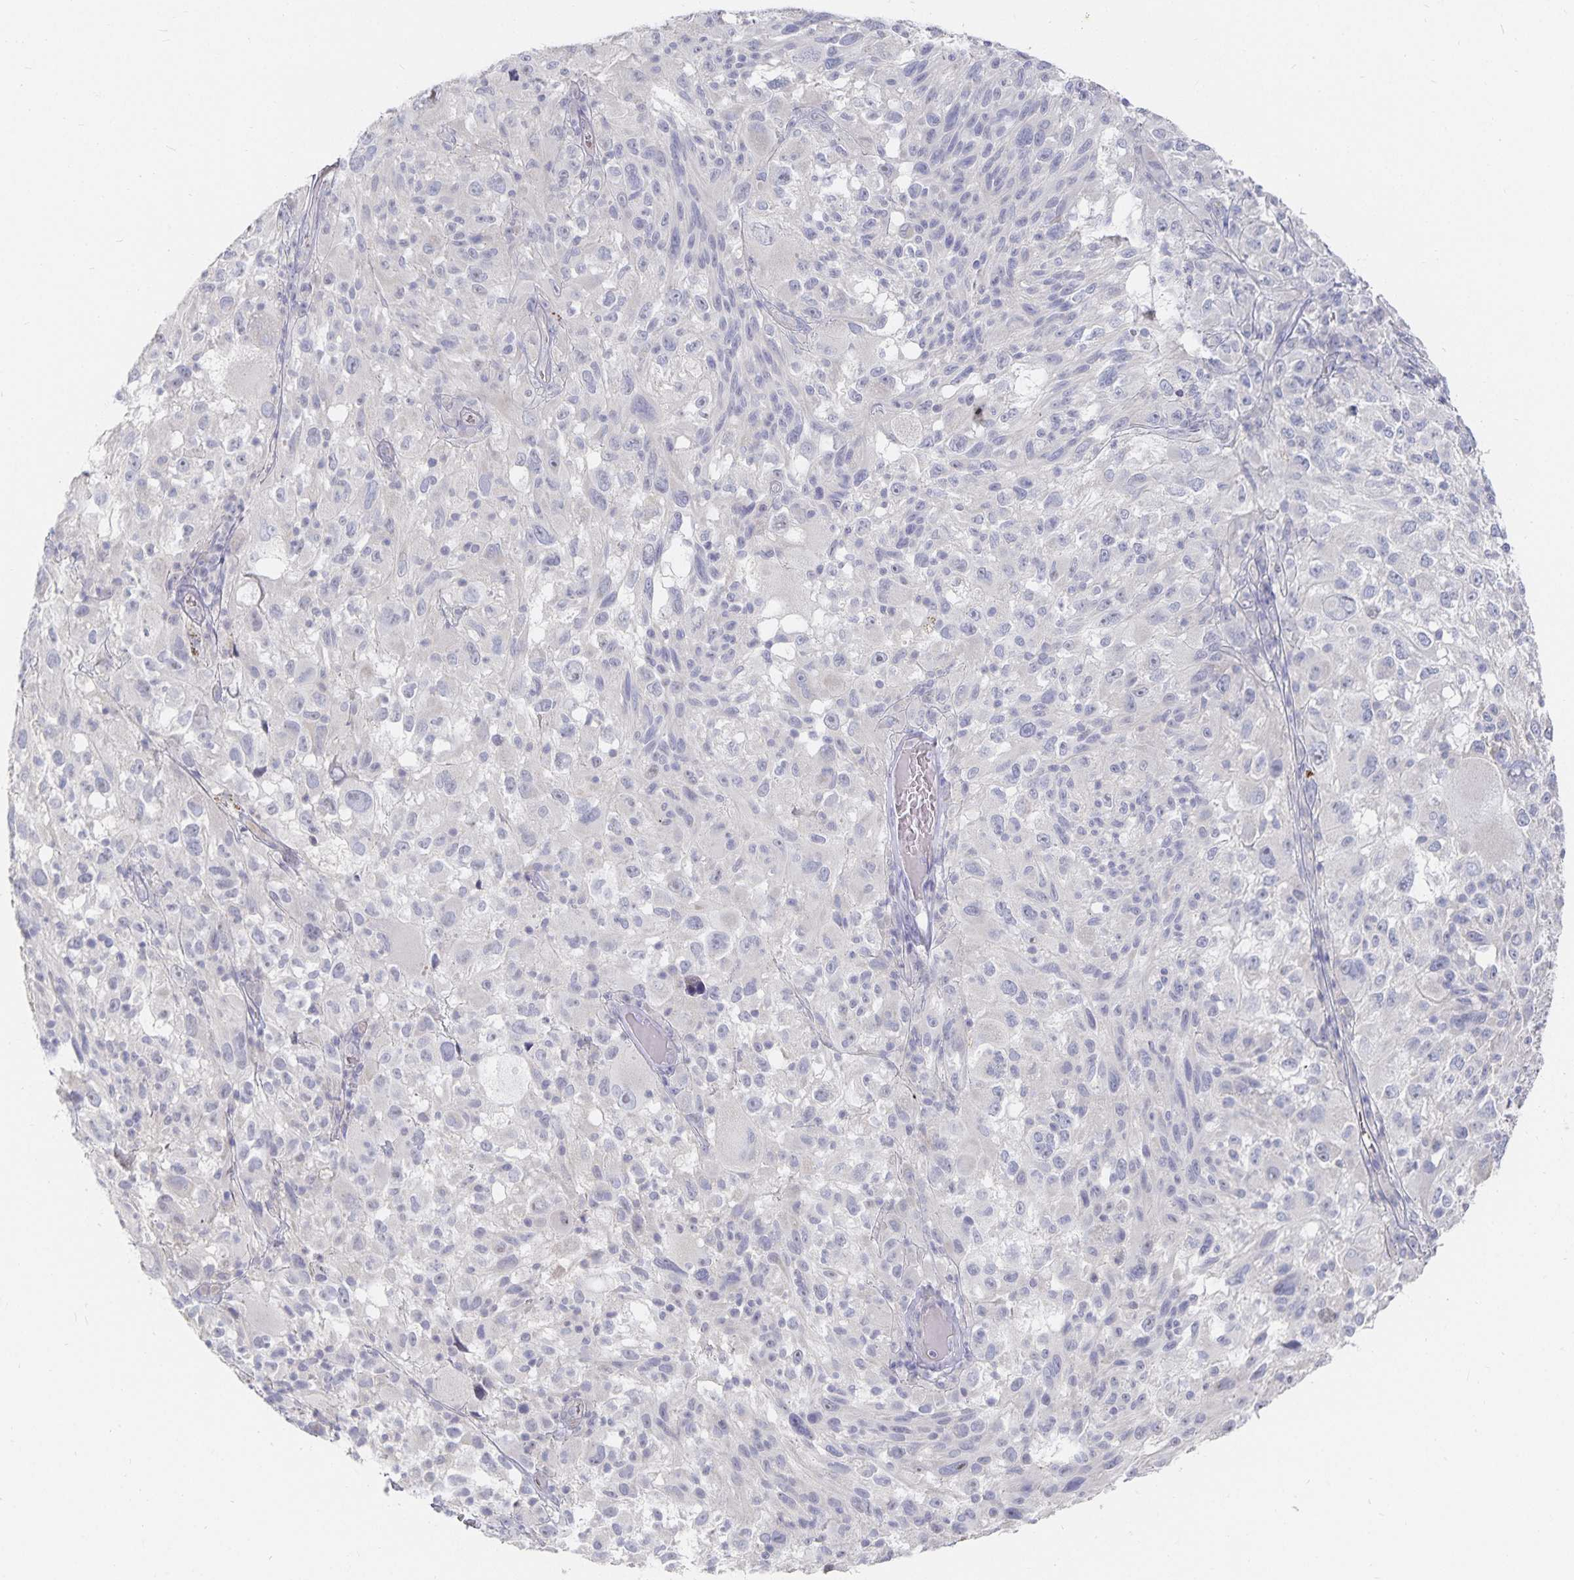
{"staining": {"intensity": "negative", "quantity": "none", "location": "none"}, "tissue": "melanoma", "cell_type": "Tumor cells", "image_type": "cancer", "snomed": [{"axis": "morphology", "description": "Malignant melanoma, NOS"}, {"axis": "topography", "description": "Skin"}], "caption": "Immunohistochemical staining of human malignant melanoma demonstrates no significant expression in tumor cells.", "gene": "DNAH9", "patient": {"sex": "female", "age": 71}}